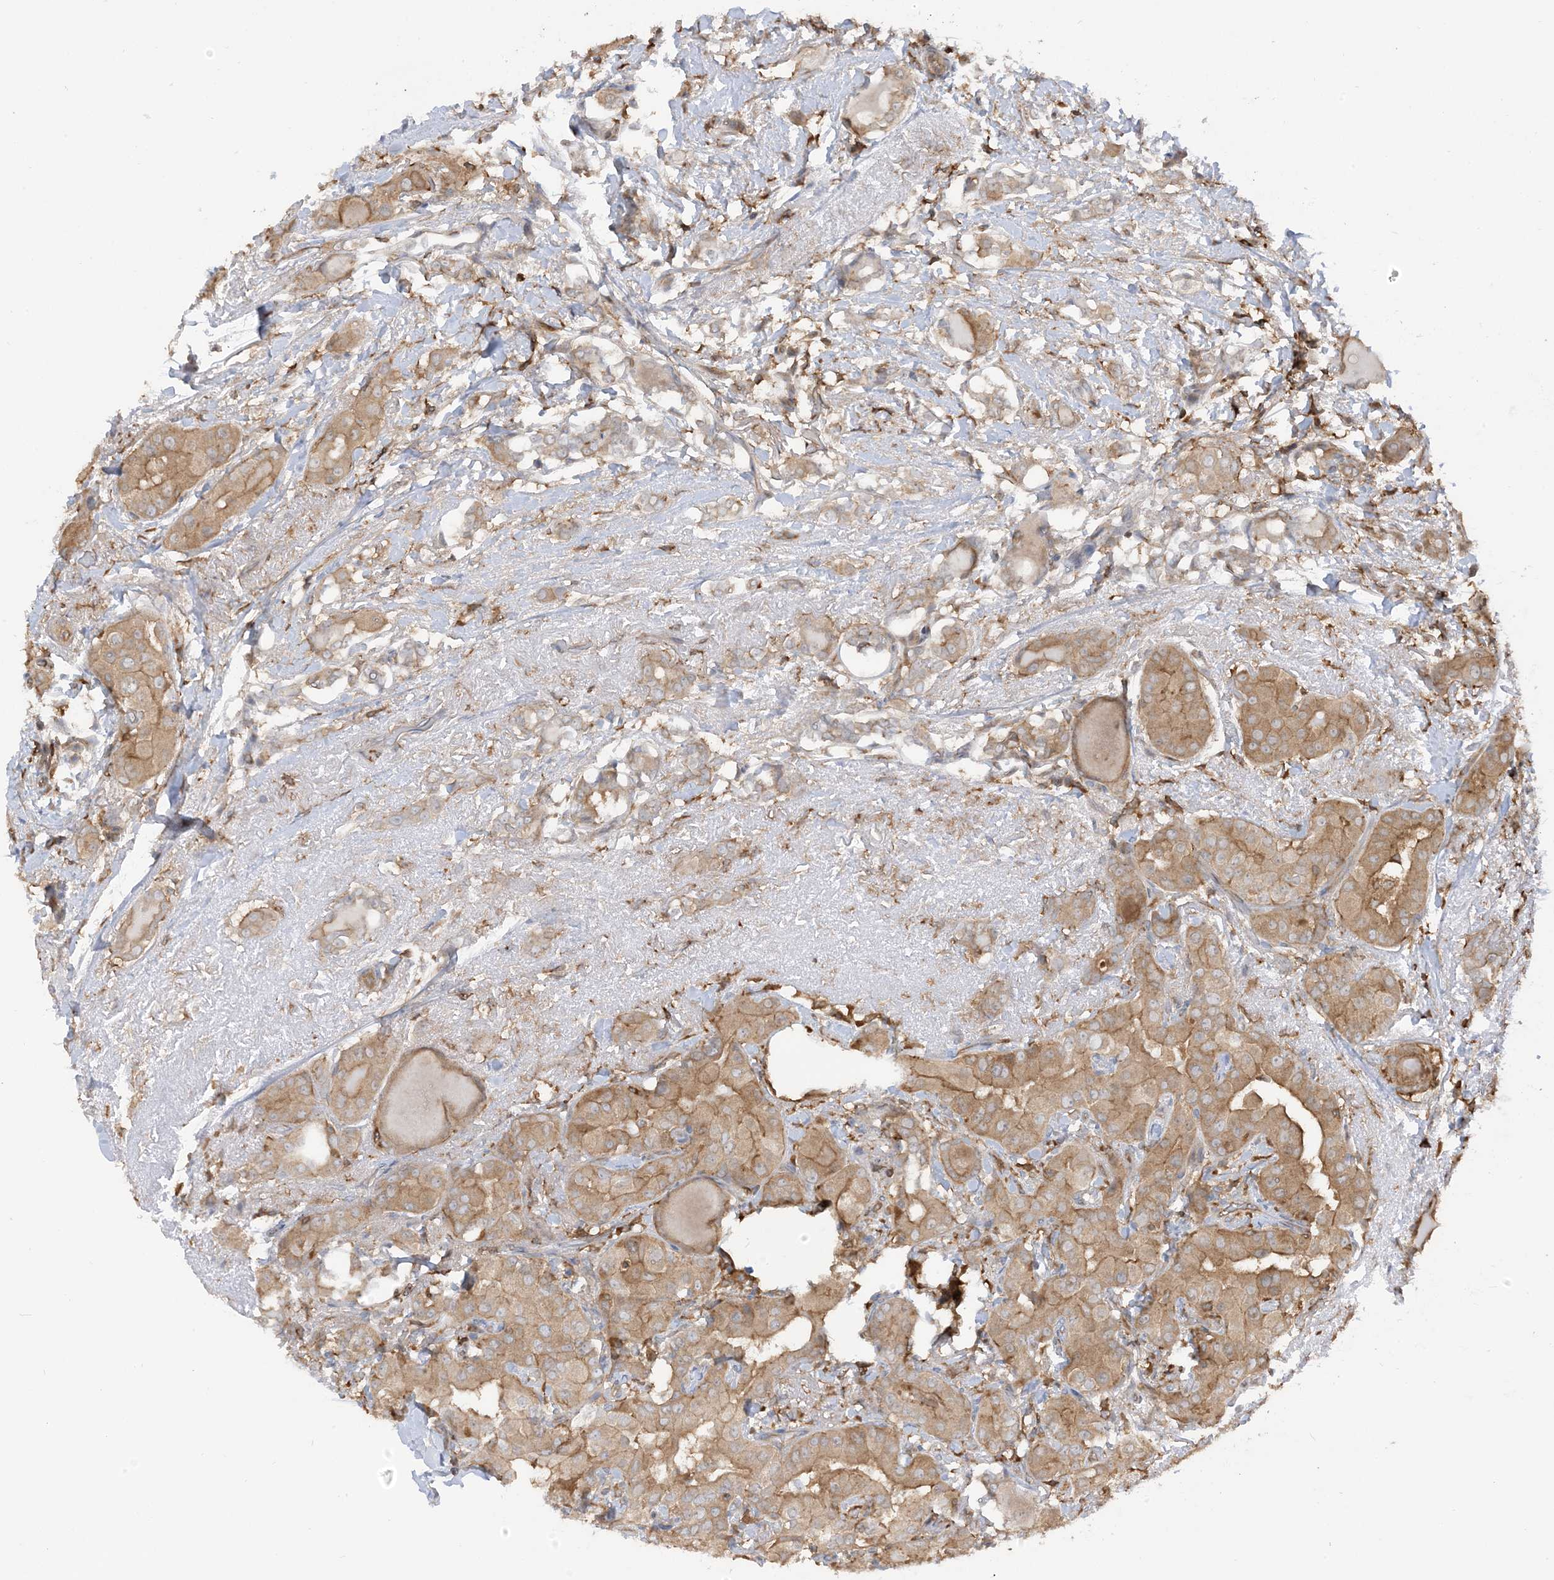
{"staining": {"intensity": "moderate", "quantity": ">75%", "location": "cytoplasmic/membranous"}, "tissue": "thyroid cancer", "cell_type": "Tumor cells", "image_type": "cancer", "snomed": [{"axis": "morphology", "description": "Papillary adenocarcinoma, NOS"}, {"axis": "topography", "description": "Thyroid gland"}], "caption": "Immunohistochemical staining of human papillary adenocarcinoma (thyroid) exhibits medium levels of moderate cytoplasmic/membranous staining in approximately >75% of tumor cells.", "gene": "CAPZB", "patient": {"sex": "male", "age": 33}}